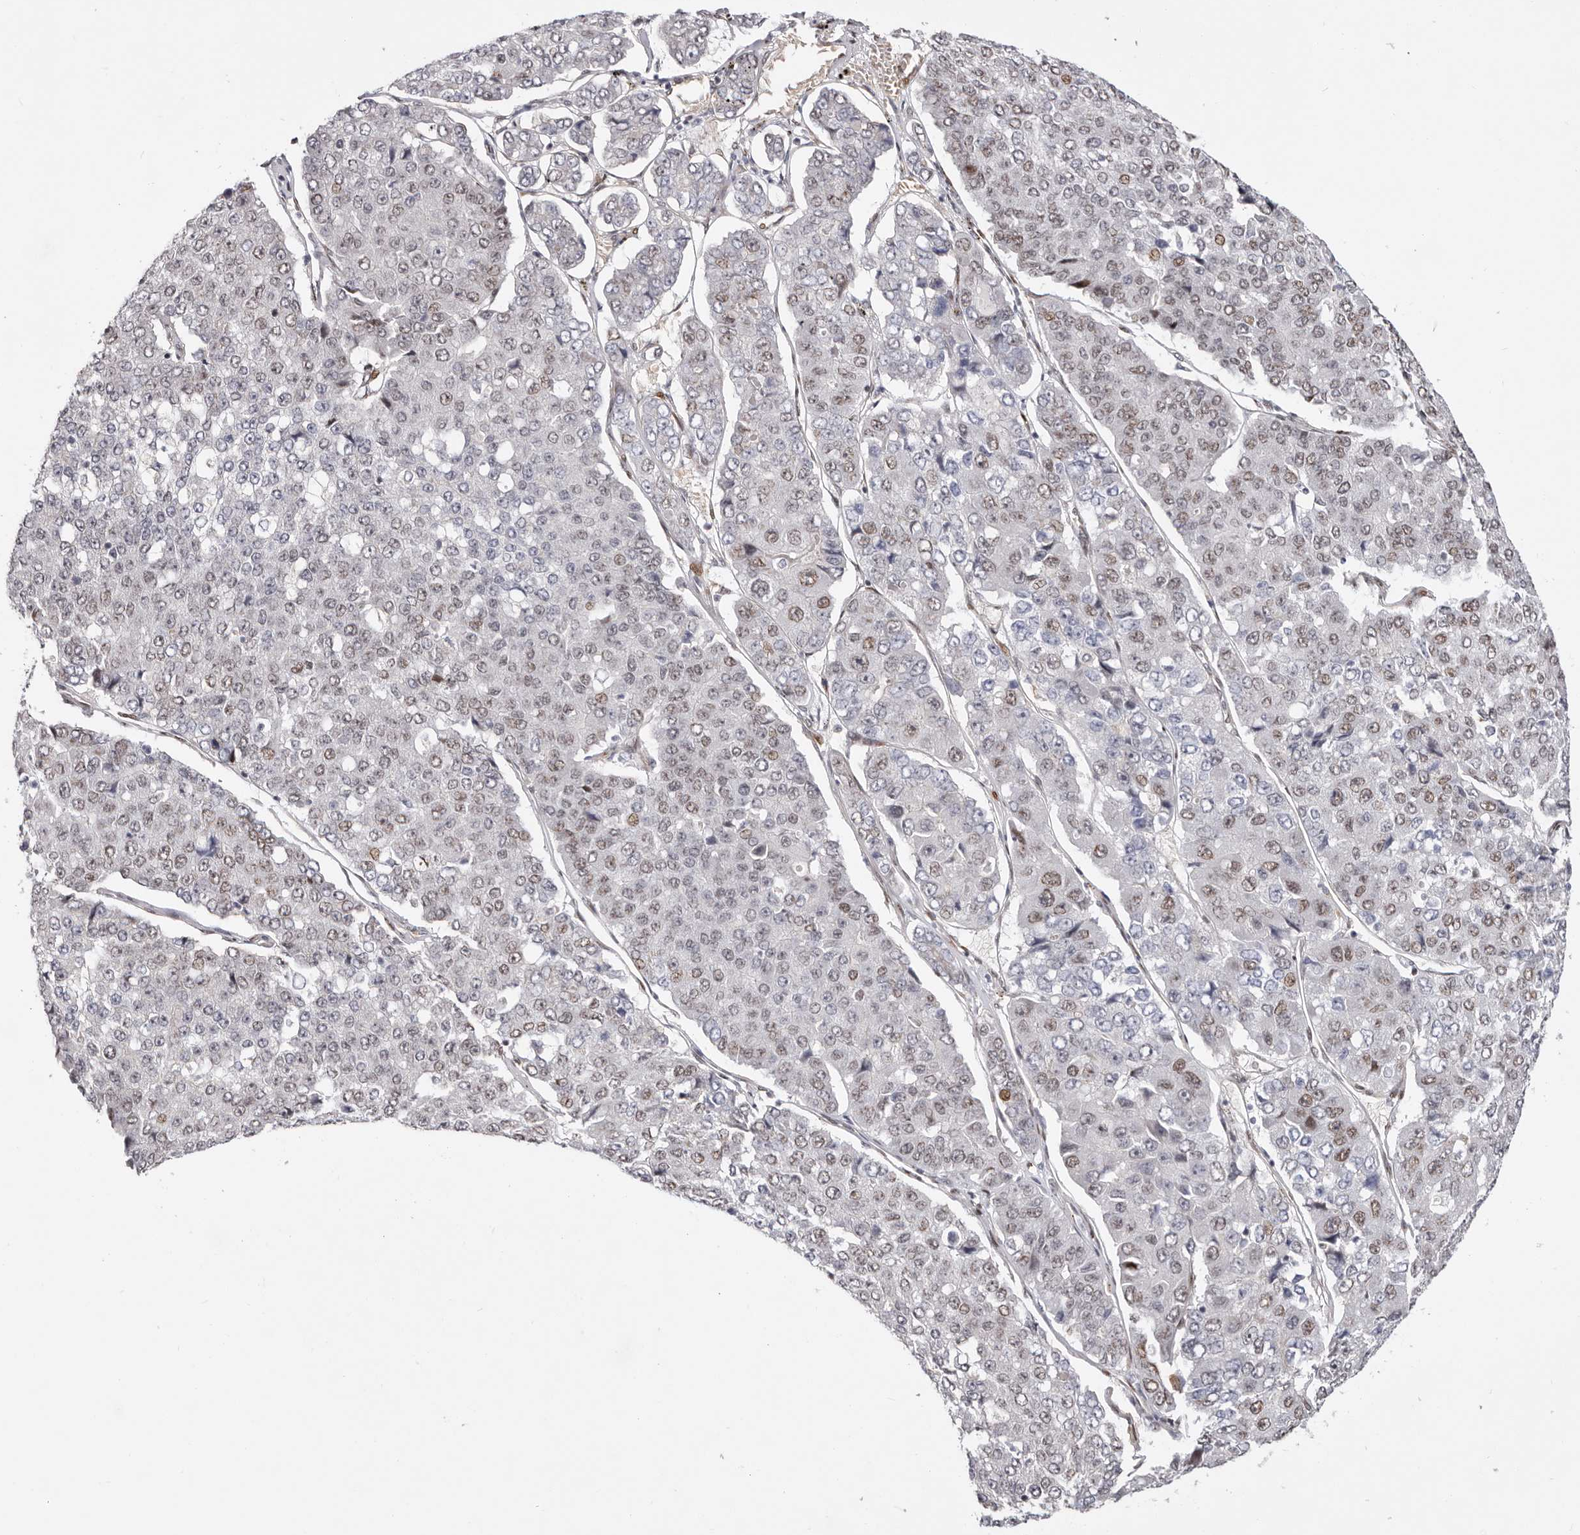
{"staining": {"intensity": "moderate", "quantity": "25%-75%", "location": "nuclear"}, "tissue": "pancreatic cancer", "cell_type": "Tumor cells", "image_type": "cancer", "snomed": [{"axis": "morphology", "description": "Adenocarcinoma, NOS"}, {"axis": "topography", "description": "Pancreas"}], "caption": "Immunohistochemistry (IHC) staining of adenocarcinoma (pancreatic), which exhibits medium levels of moderate nuclear positivity in approximately 25%-75% of tumor cells indicating moderate nuclear protein expression. The staining was performed using DAB (3,3'-diaminobenzidine) (brown) for protein detection and nuclei were counterstained in hematoxylin (blue).", "gene": "EPHX3", "patient": {"sex": "male", "age": 50}}